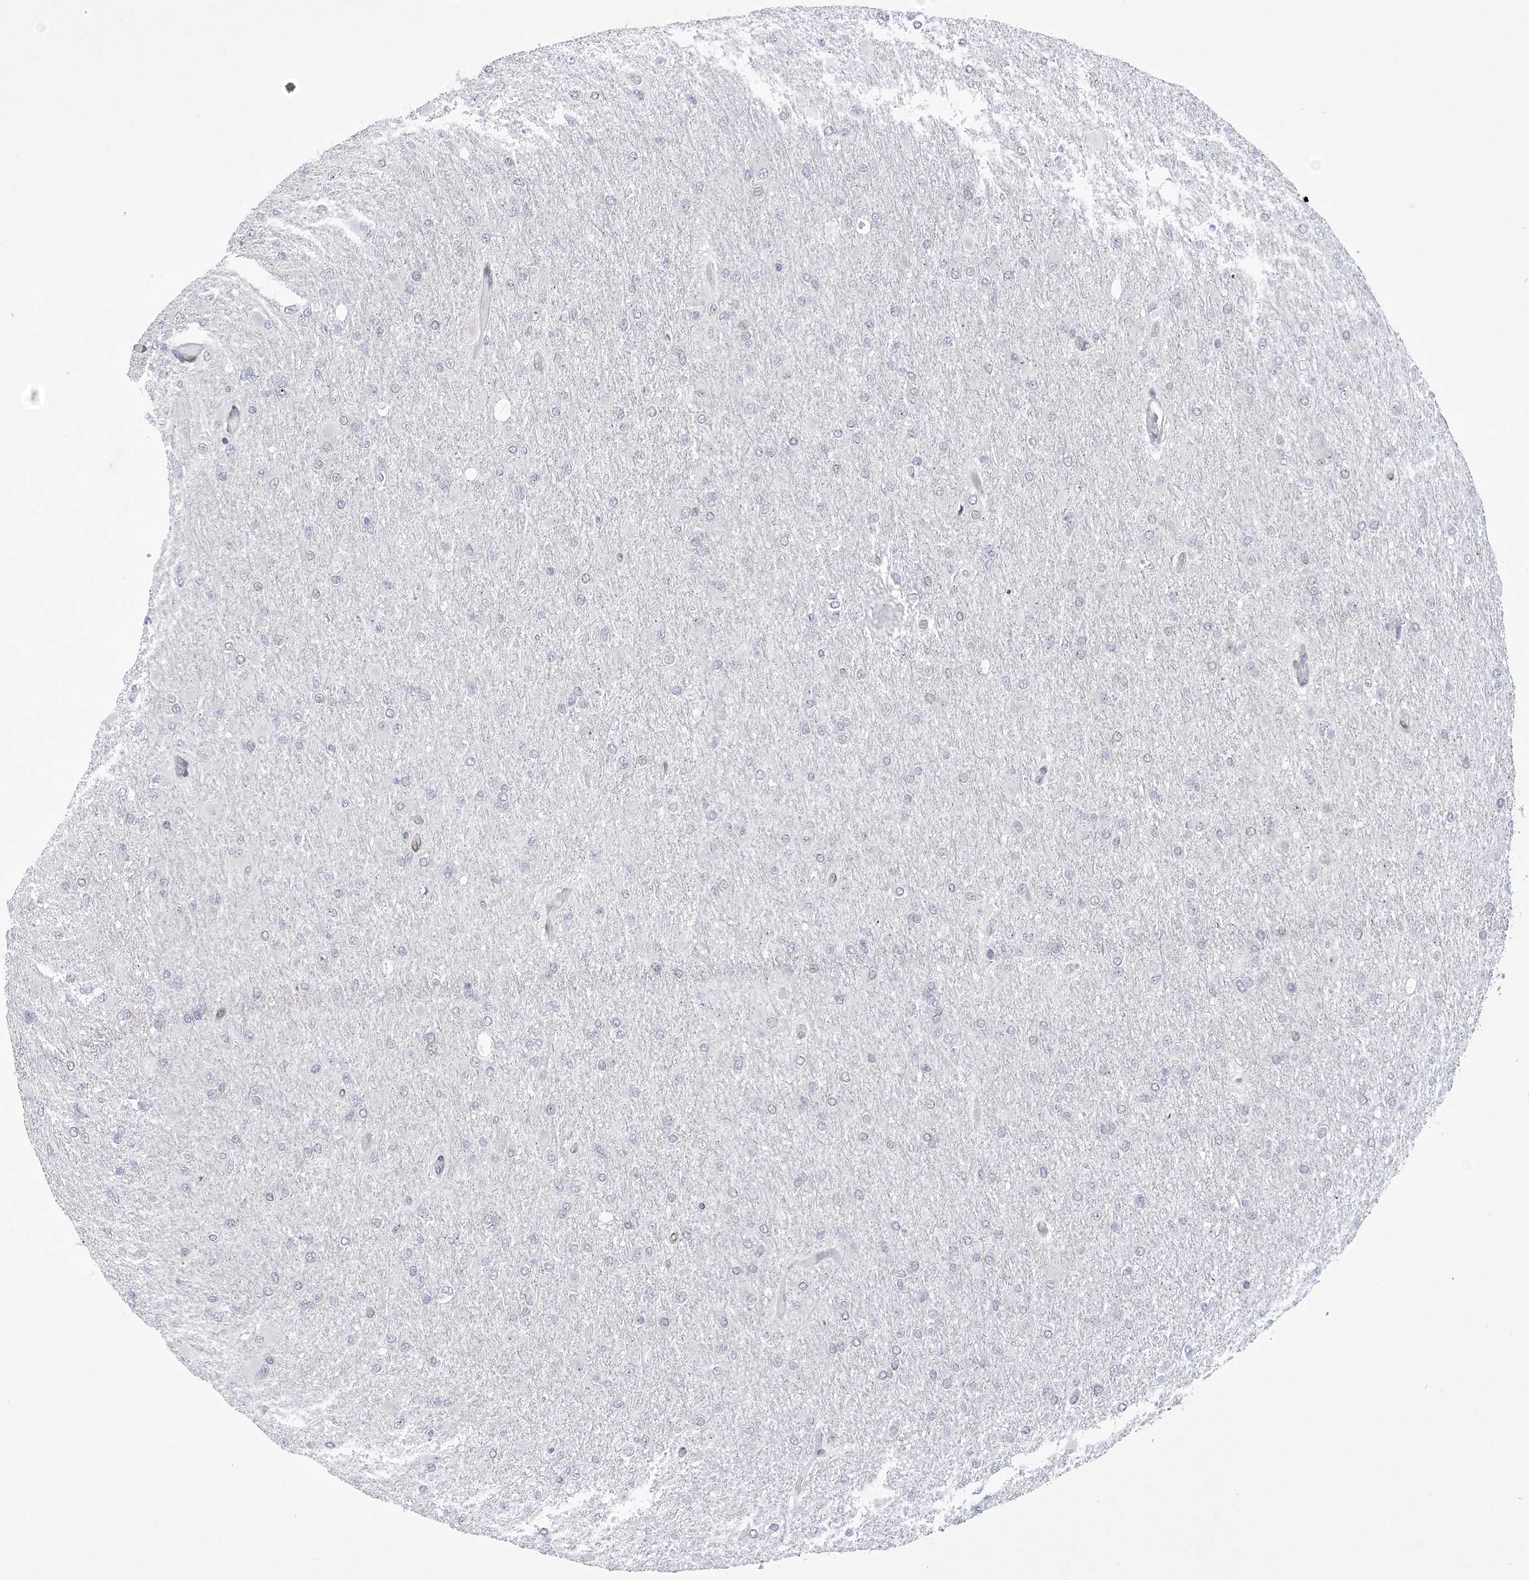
{"staining": {"intensity": "negative", "quantity": "none", "location": "none"}, "tissue": "glioma", "cell_type": "Tumor cells", "image_type": "cancer", "snomed": [{"axis": "morphology", "description": "Glioma, malignant, High grade"}, {"axis": "topography", "description": "Cerebral cortex"}], "caption": "Tumor cells are negative for protein expression in human glioma. Nuclei are stained in blue.", "gene": "HOMEZ", "patient": {"sex": "female", "age": 36}}